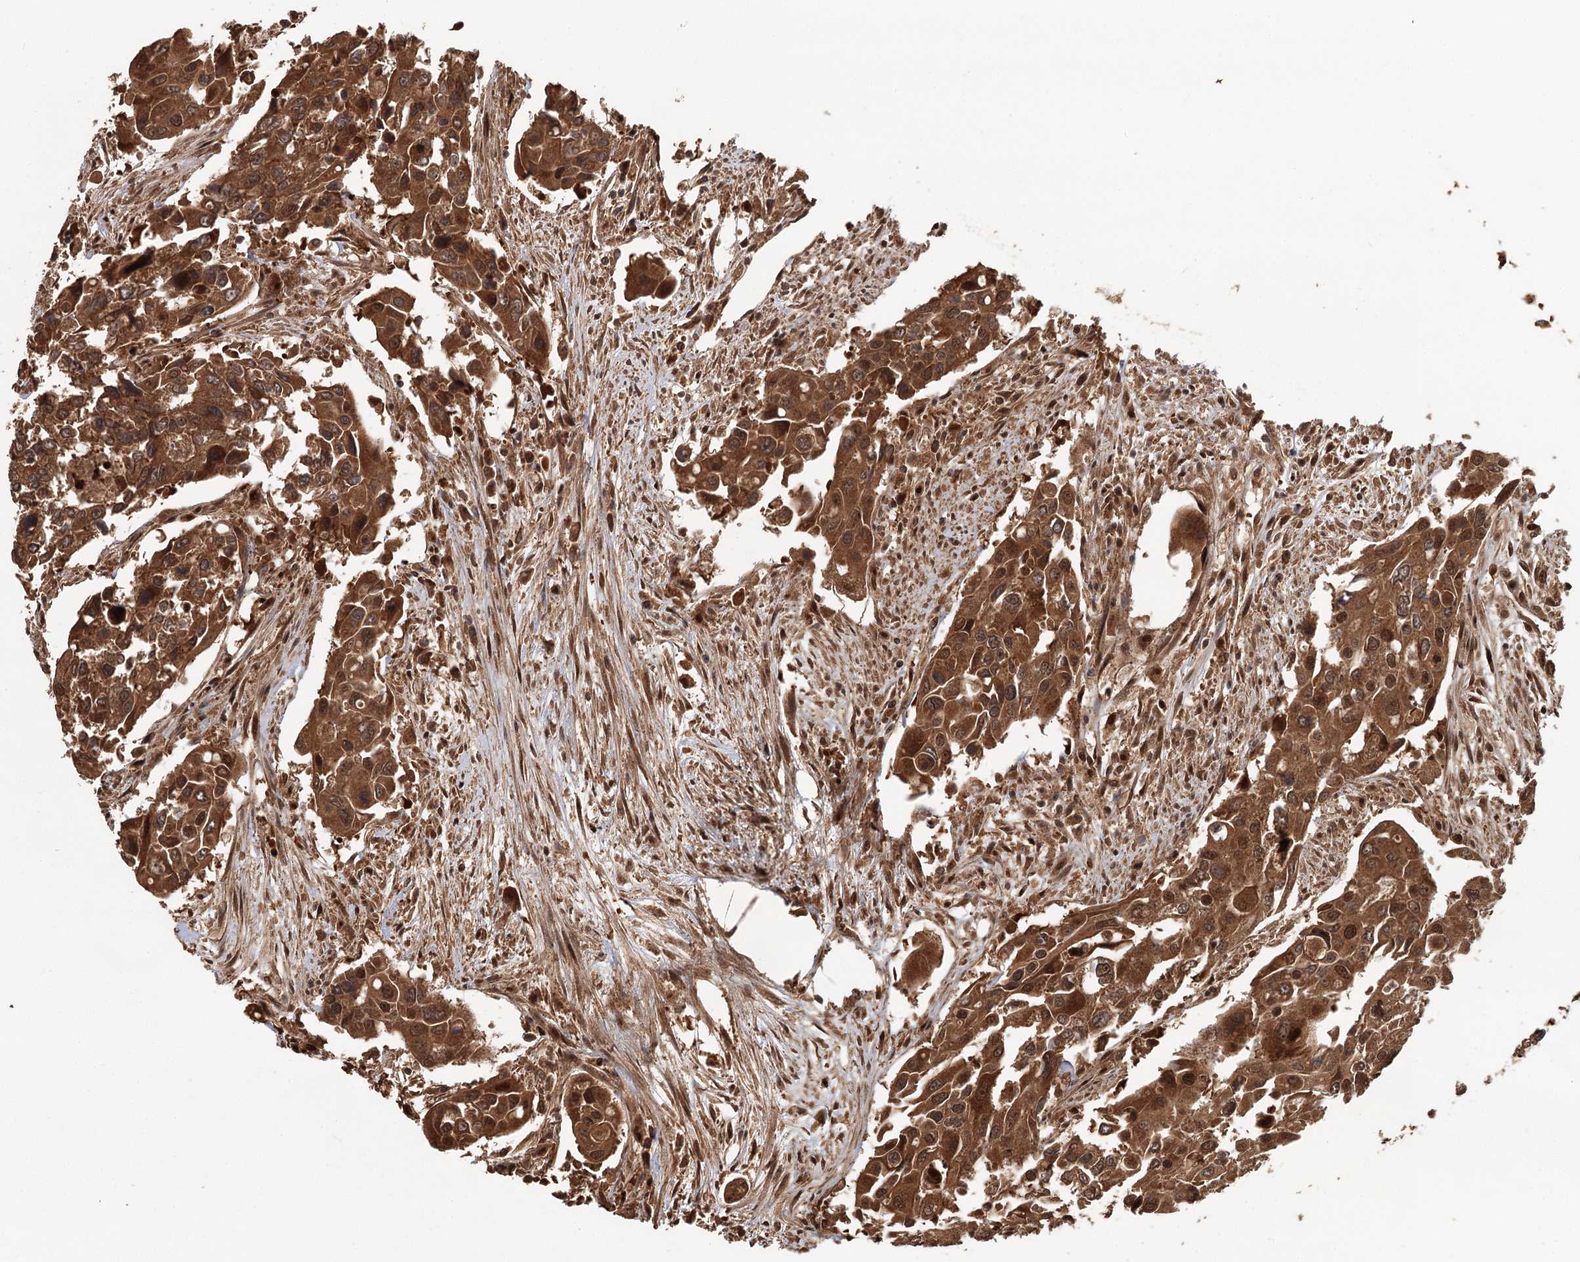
{"staining": {"intensity": "strong", "quantity": ">75%", "location": "cytoplasmic/membranous,nuclear"}, "tissue": "colorectal cancer", "cell_type": "Tumor cells", "image_type": "cancer", "snomed": [{"axis": "morphology", "description": "Adenocarcinoma, NOS"}, {"axis": "topography", "description": "Colon"}], "caption": "IHC image of colorectal cancer (adenocarcinoma) stained for a protein (brown), which demonstrates high levels of strong cytoplasmic/membranous and nuclear positivity in about >75% of tumor cells.", "gene": "N6AMT1", "patient": {"sex": "male", "age": 77}}